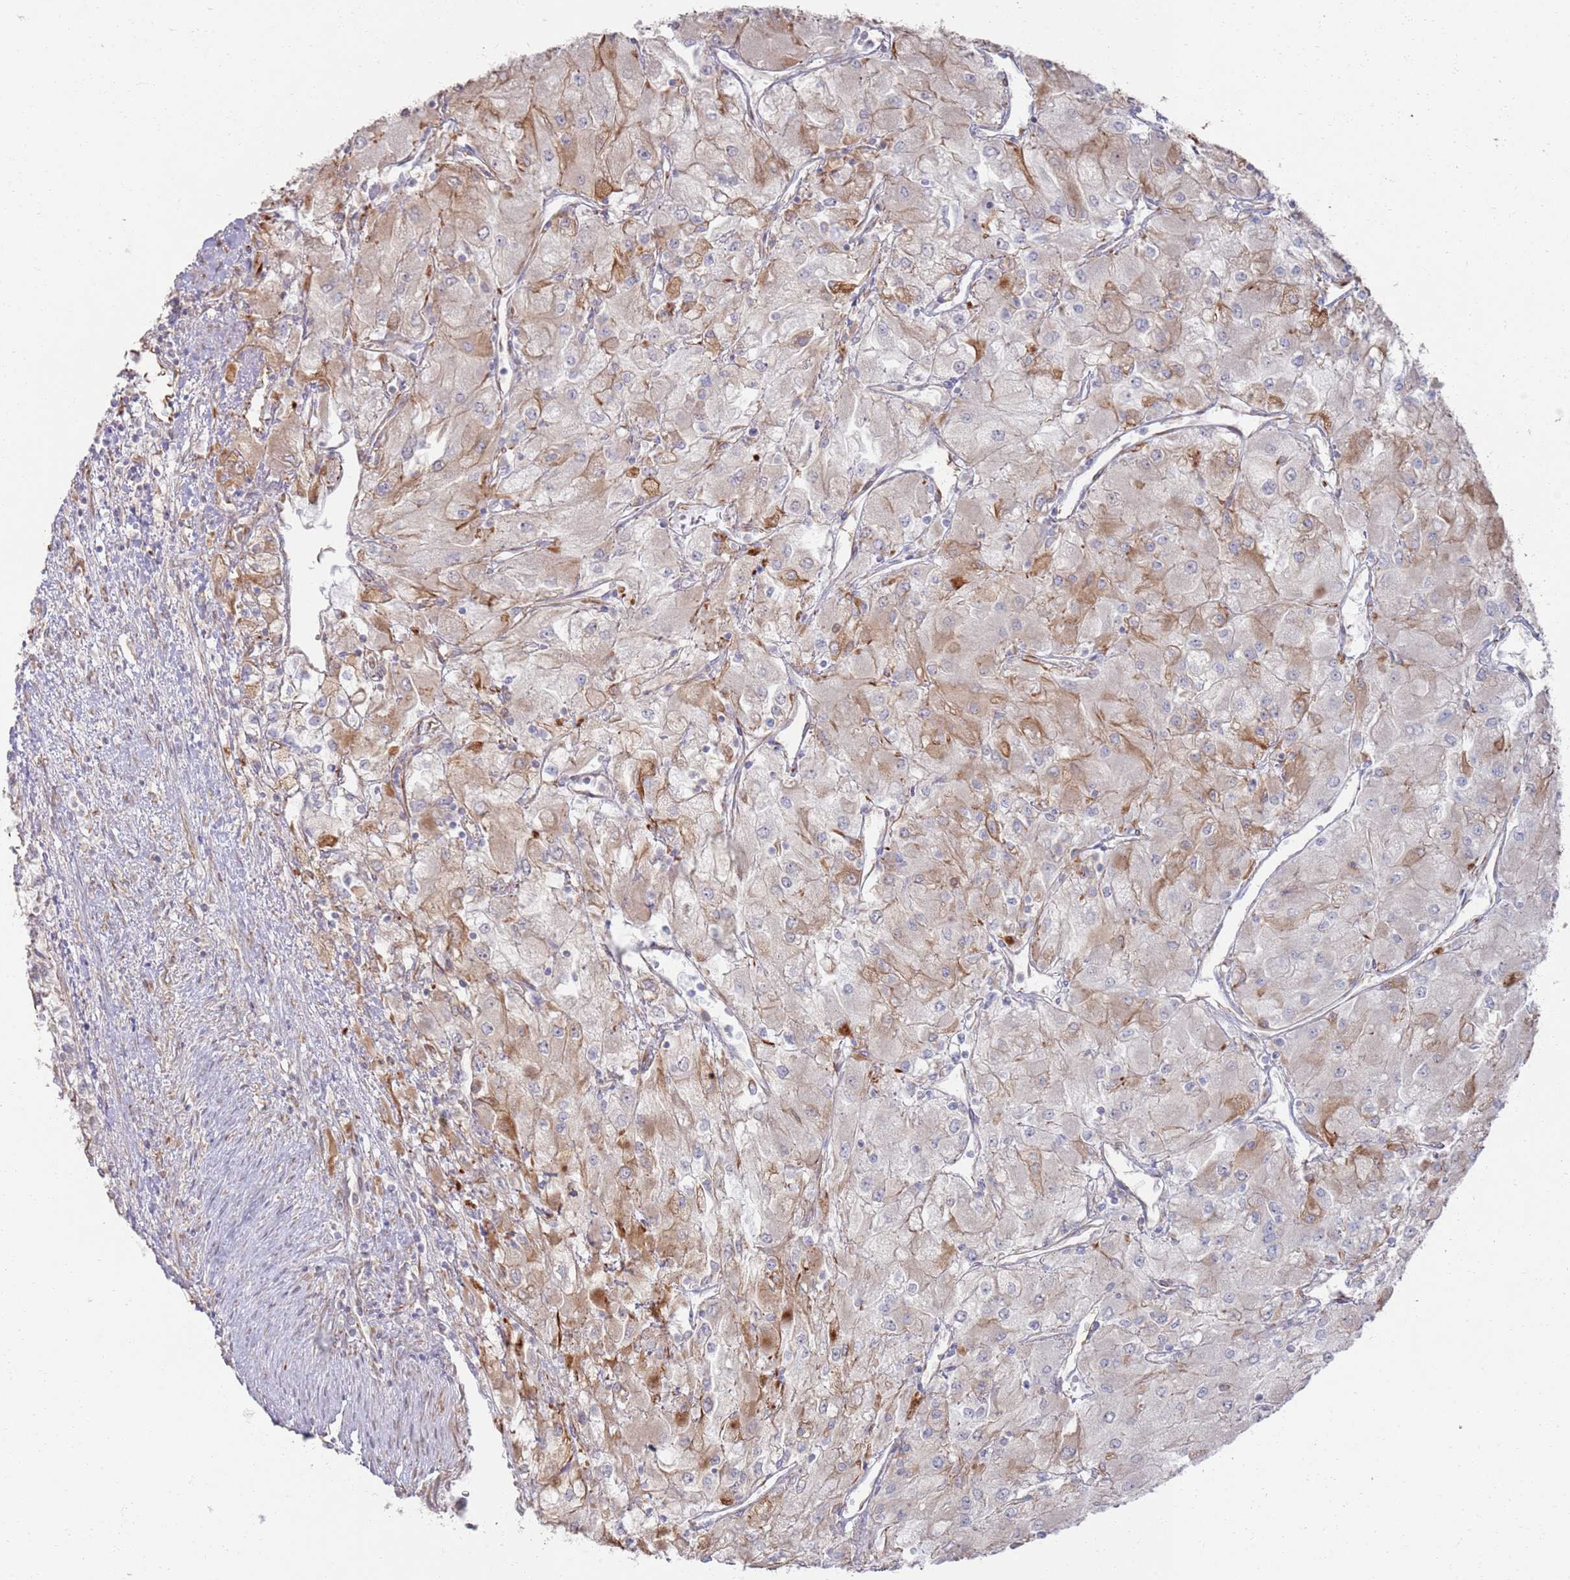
{"staining": {"intensity": "weak", "quantity": "<25%", "location": "cytoplasmic/membranous"}, "tissue": "renal cancer", "cell_type": "Tumor cells", "image_type": "cancer", "snomed": [{"axis": "morphology", "description": "Adenocarcinoma, NOS"}, {"axis": "topography", "description": "Kidney"}], "caption": "There is no significant positivity in tumor cells of renal cancer. Nuclei are stained in blue.", "gene": "PHF21A", "patient": {"sex": "male", "age": 80}}